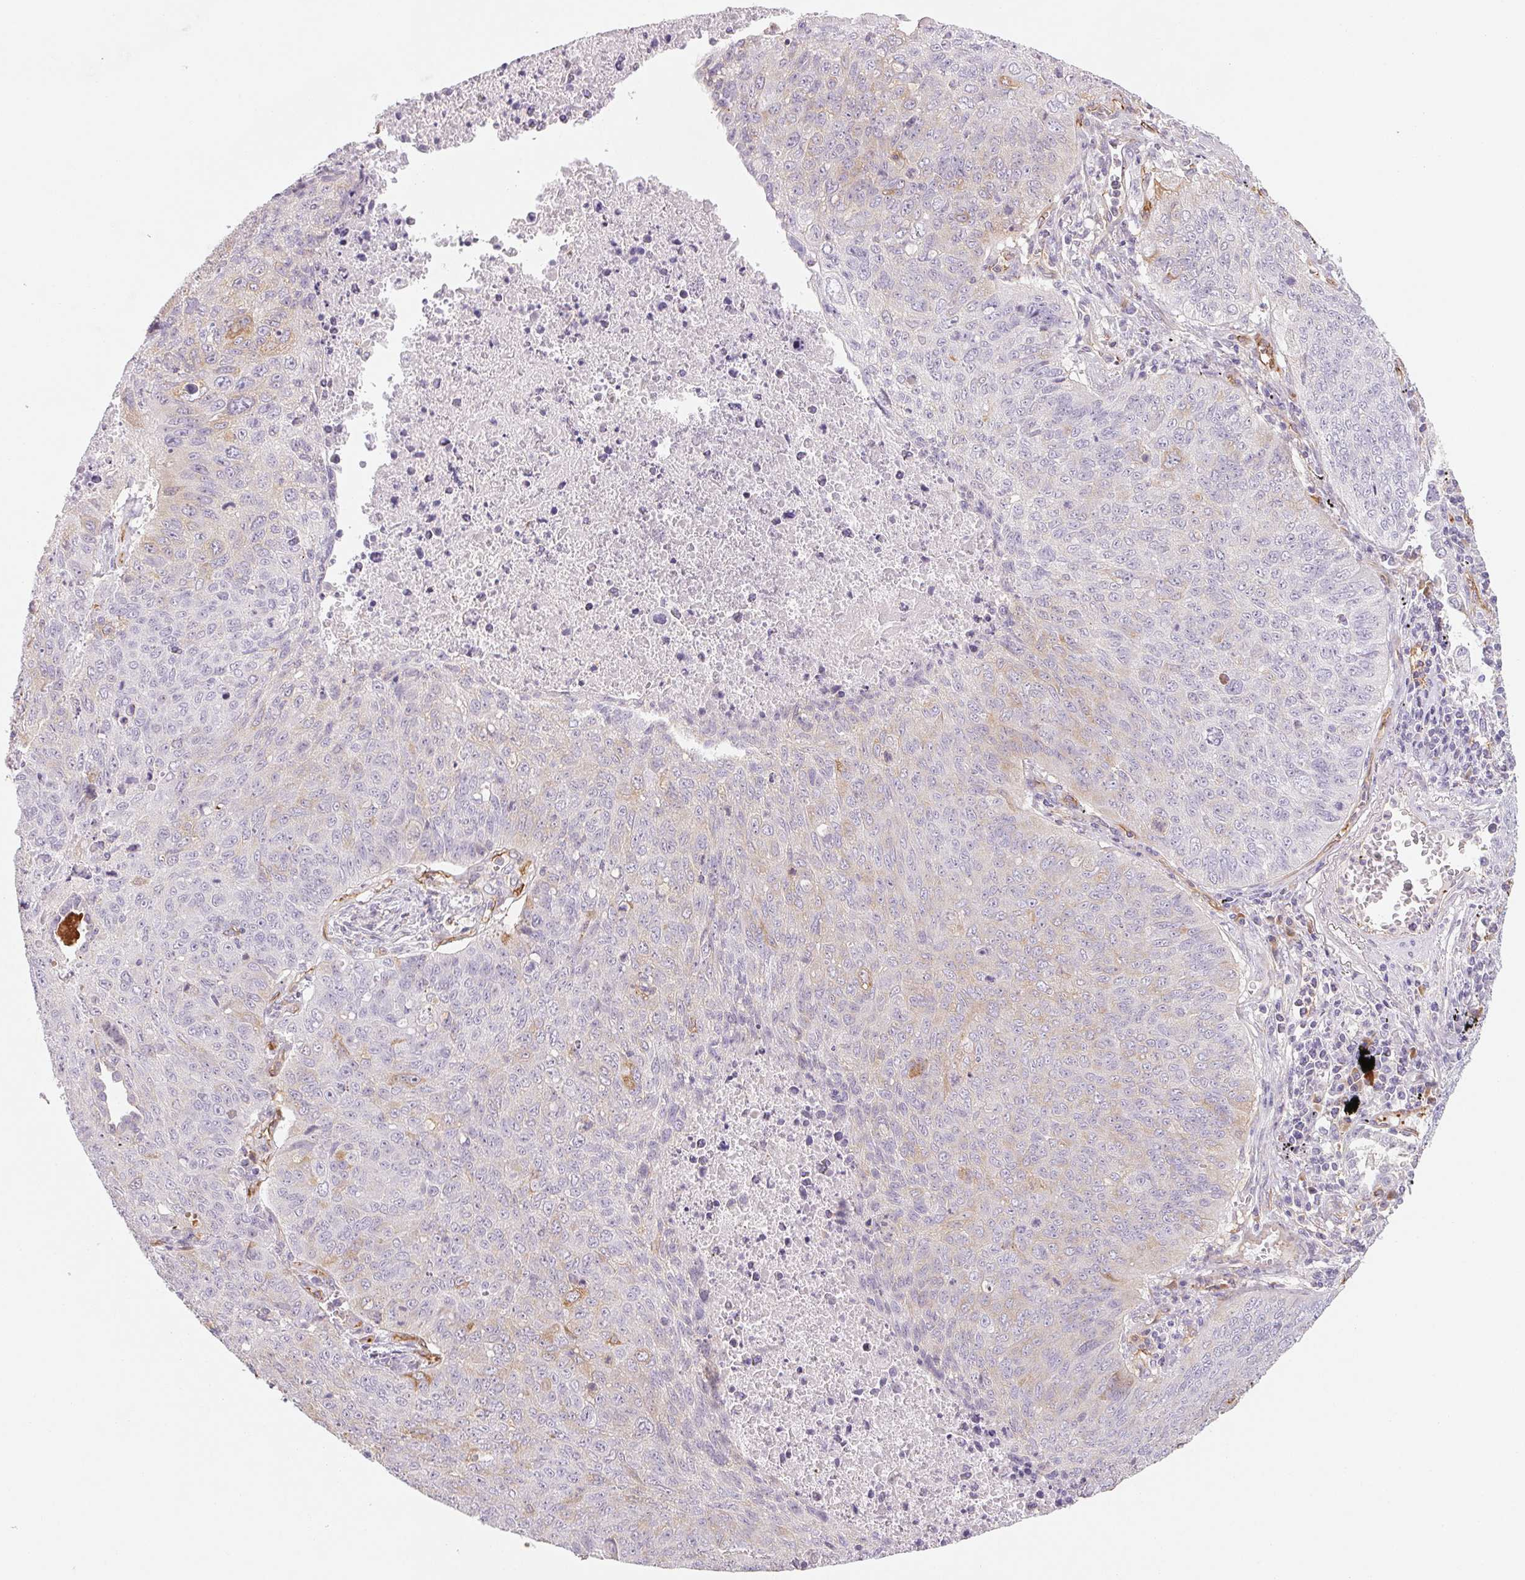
{"staining": {"intensity": "weak", "quantity": "<25%", "location": "cytoplasmic/membranous"}, "tissue": "lung cancer", "cell_type": "Tumor cells", "image_type": "cancer", "snomed": [{"axis": "morphology", "description": "Normal morphology"}, {"axis": "morphology", "description": "Aneuploidy"}, {"axis": "morphology", "description": "Squamous cell carcinoma, NOS"}, {"axis": "topography", "description": "Lymph node"}, {"axis": "topography", "description": "Lung"}], "caption": "Protein analysis of squamous cell carcinoma (lung) exhibits no significant expression in tumor cells.", "gene": "ANKRD13B", "patient": {"sex": "female", "age": 76}}